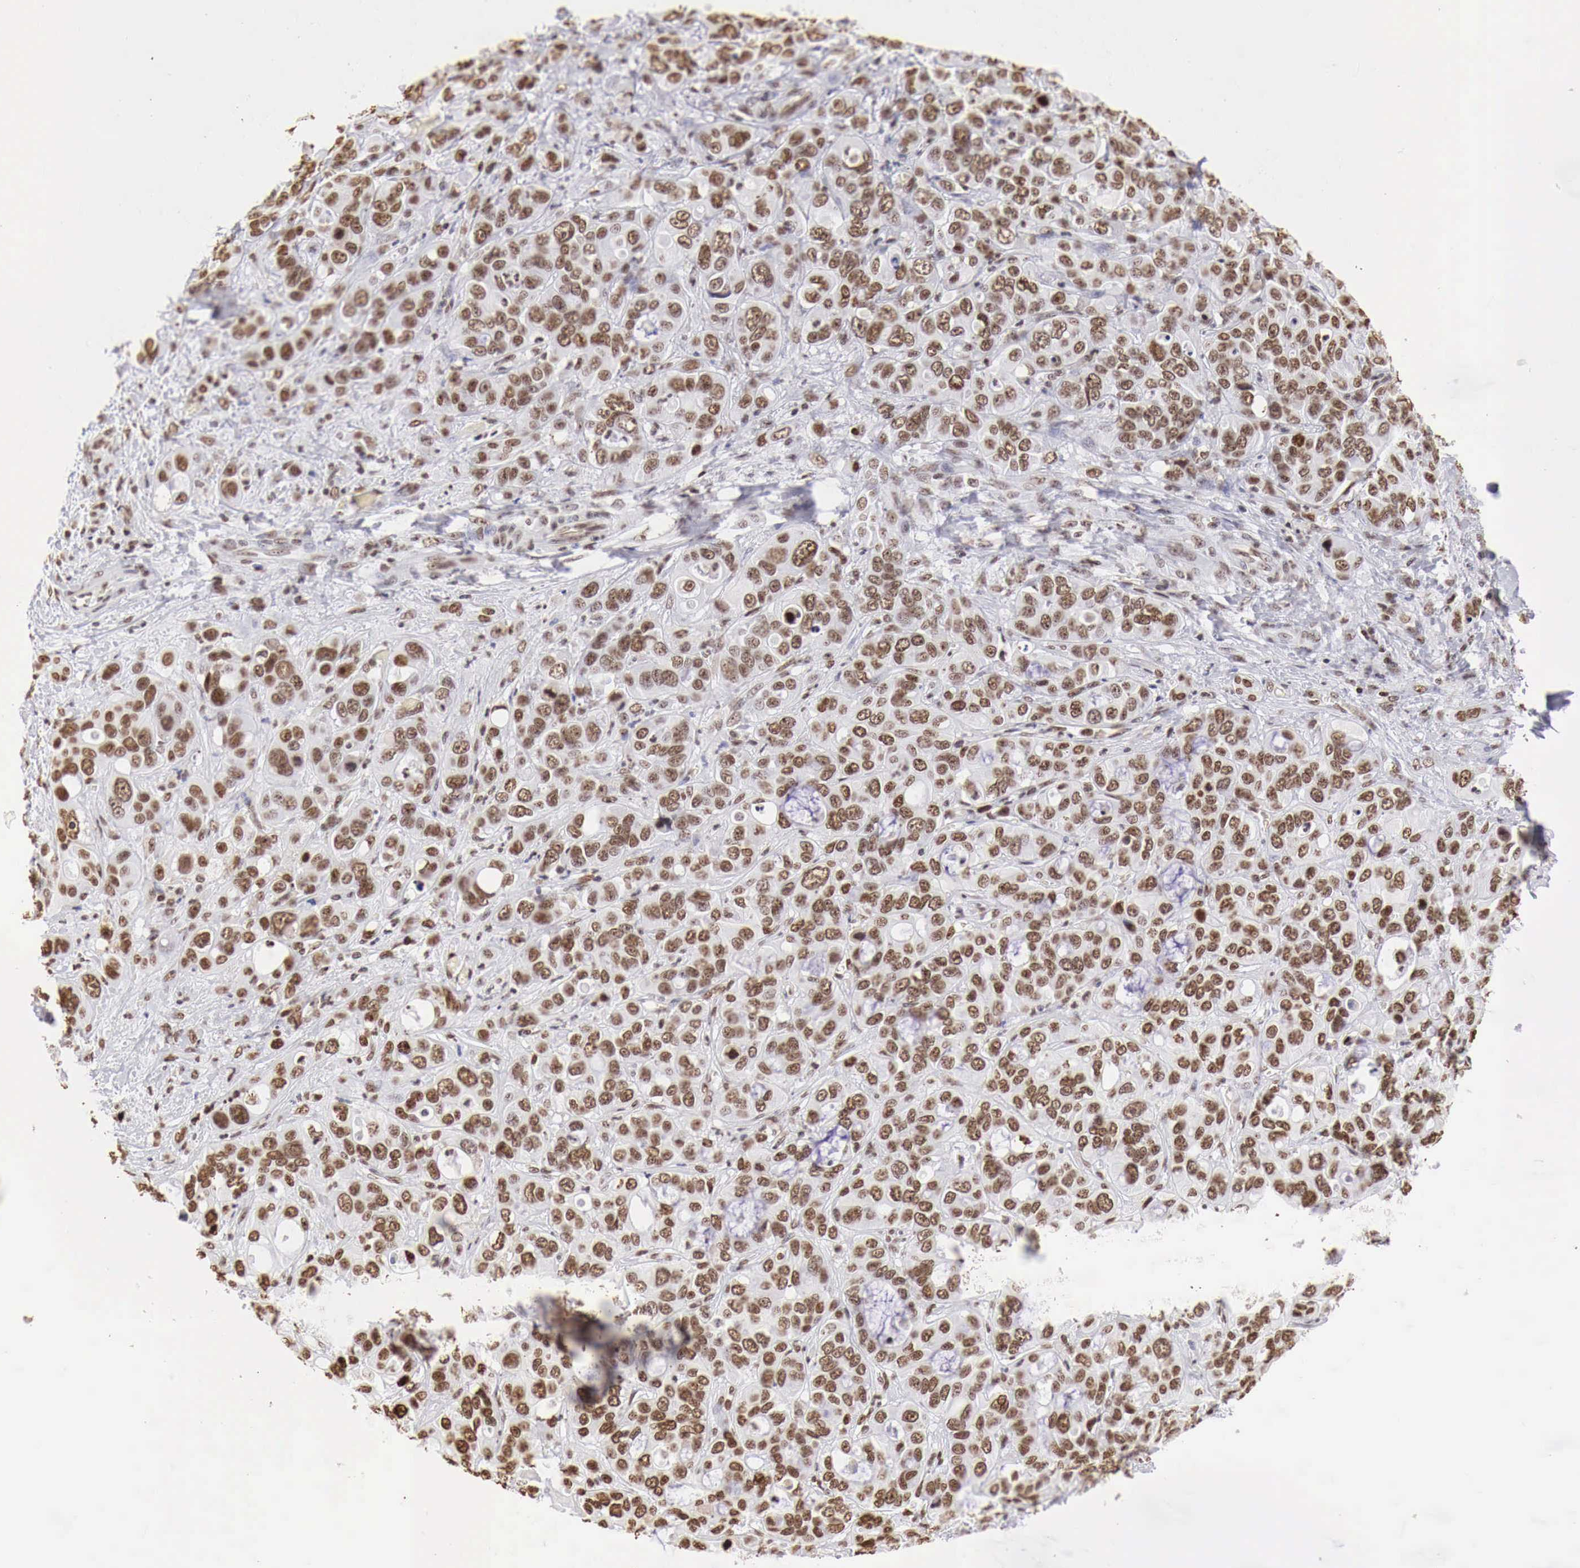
{"staining": {"intensity": "strong", "quantity": ">75%", "location": "nuclear"}, "tissue": "liver cancer", "cell_type": "Tumor cells", "image_type": "cancer", "snomed": [{"axis": "morphology", "description": "Cholangiocarcinoma"}, {"axis": "topography", "description": "Liver"}], "caption": "A micrograph of liver cholangiocarcinoma stained for a protein demonstrates strong nuclear brown staining in tumor cells.", "gene": "DKC1", "patient": {"sex": "female", "age": 79}}